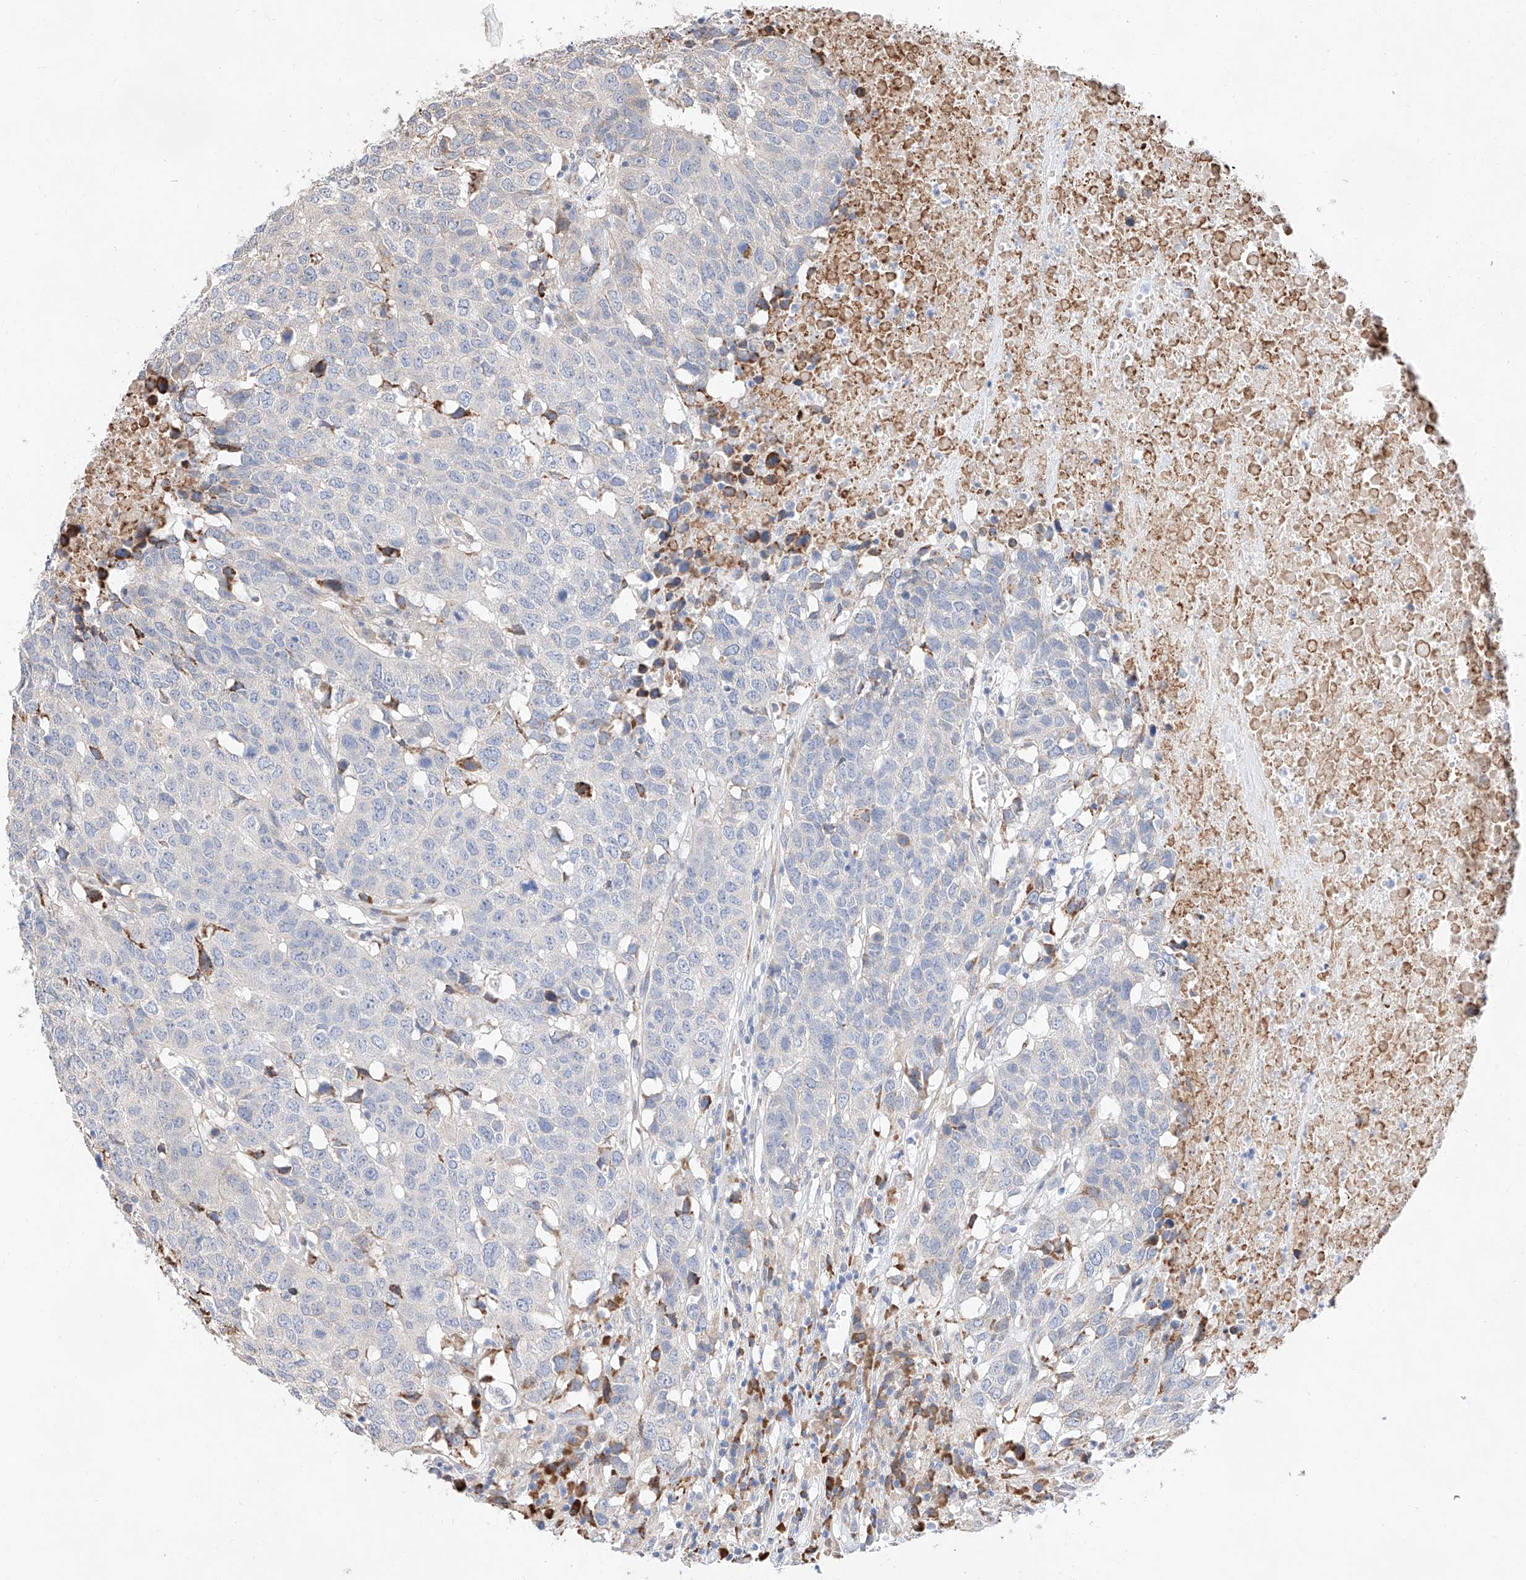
{"staining": {"intensity": "weak", "quantity": "<25%", "location": "cytoplasmic/membranous"}, "tissue": "head and neck cancer", "cell_type": "Tumor cells", "image_type": "cancer", "snomed": [{"axis": "morphology", "description": "Squamous cell carcinoma, NOS"}, {"axis": "topography", "description": "Head-Neck"}], "caption": "DAB immunohistochemical staining of head and neck cancer (squamous cell carcinoma) displays no significant expression in tumor cells. (DAB IHC visualized using brightfield microscopy, high magnification).", "gene": "ATP9B", "patient": {"sex": "male", "age": 66}}